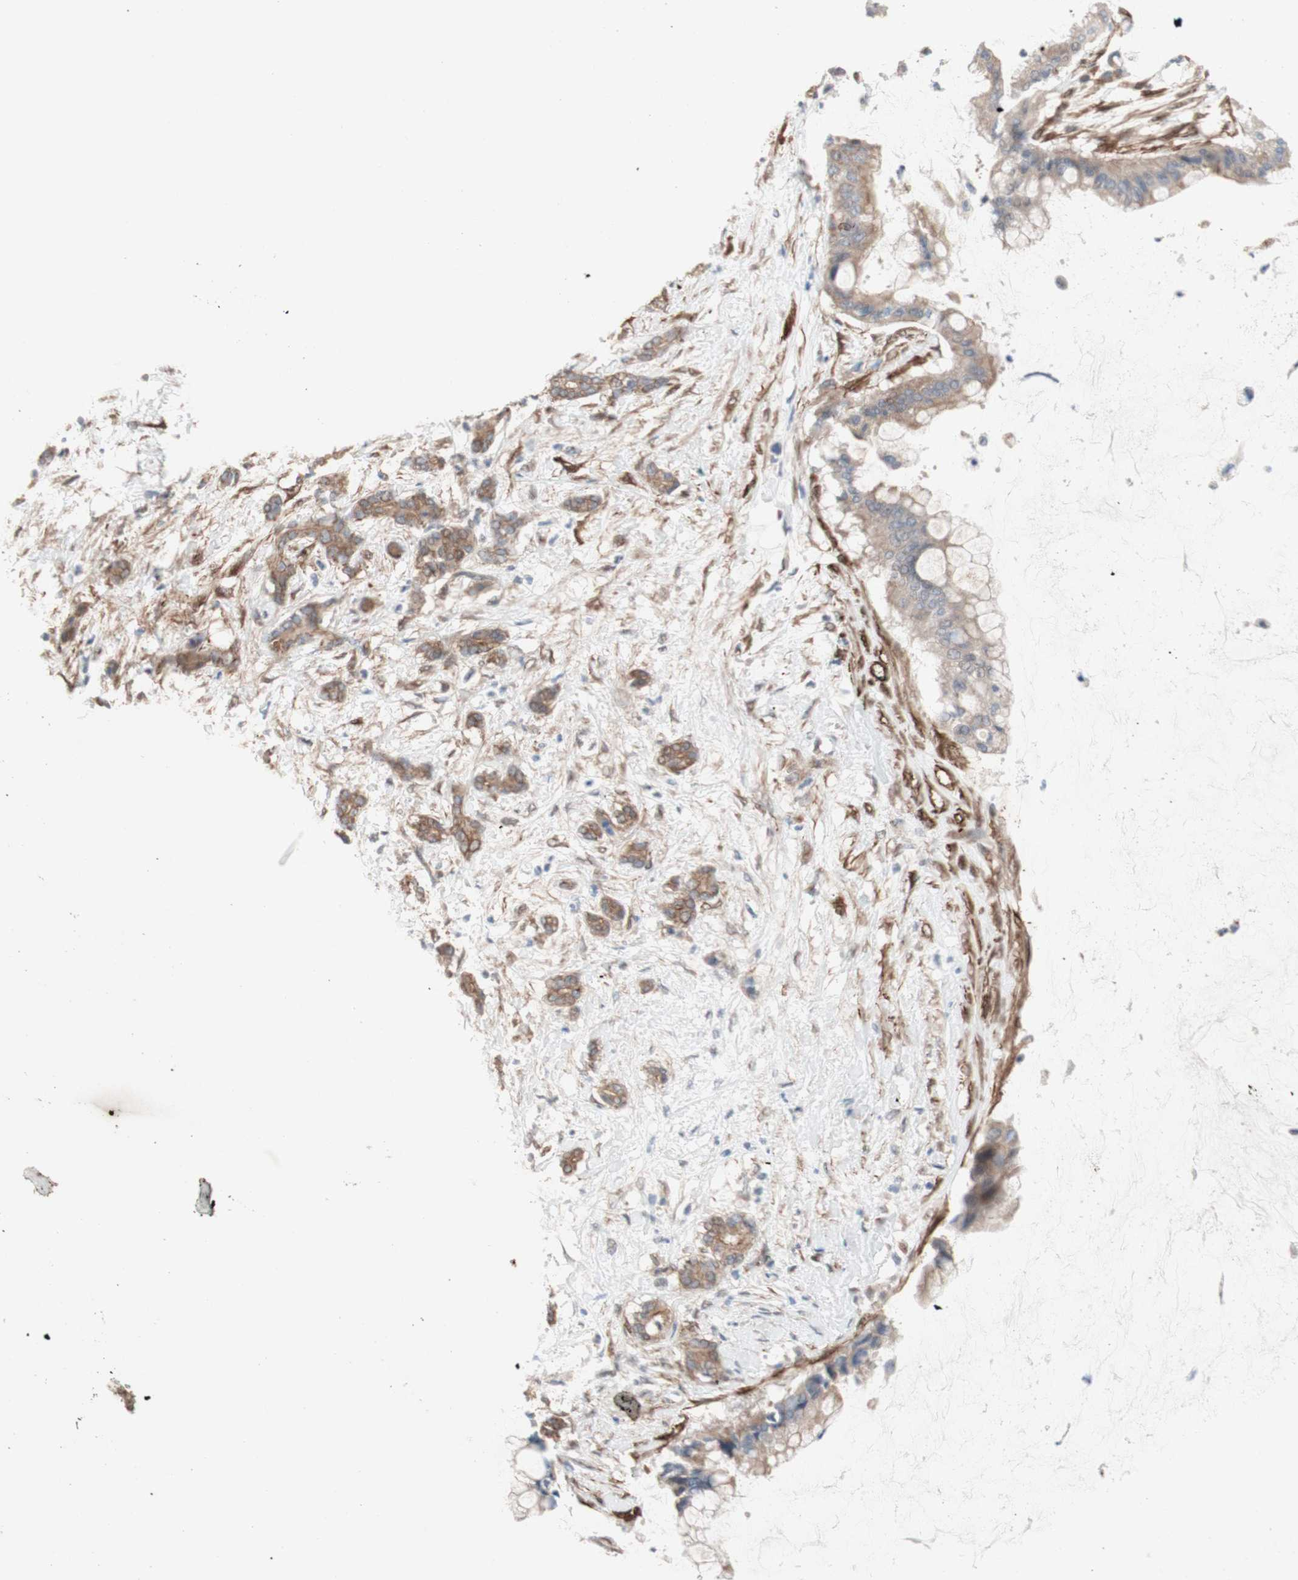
{"staining": {"intensity": "weak", "quantity": ">75%", "location": "cytoplasmic/membranous"}, "tissue": "pancreatic cancer", "cell_type": "Tumor cells", "image_type": "cancer", "snomed": [{"axis": "morphology", "description": "Adenocarcinoma, NOS"}, {"axis": "topography", "description": "Pancreas"}], "caption": "IHC of pancreatic cancer shows low levels of weak cytoplasmic/membranous expression in approximately >75% of tumor cells.", "gene": "CNN3", "patient": {"sex": "male", "age": 41}}